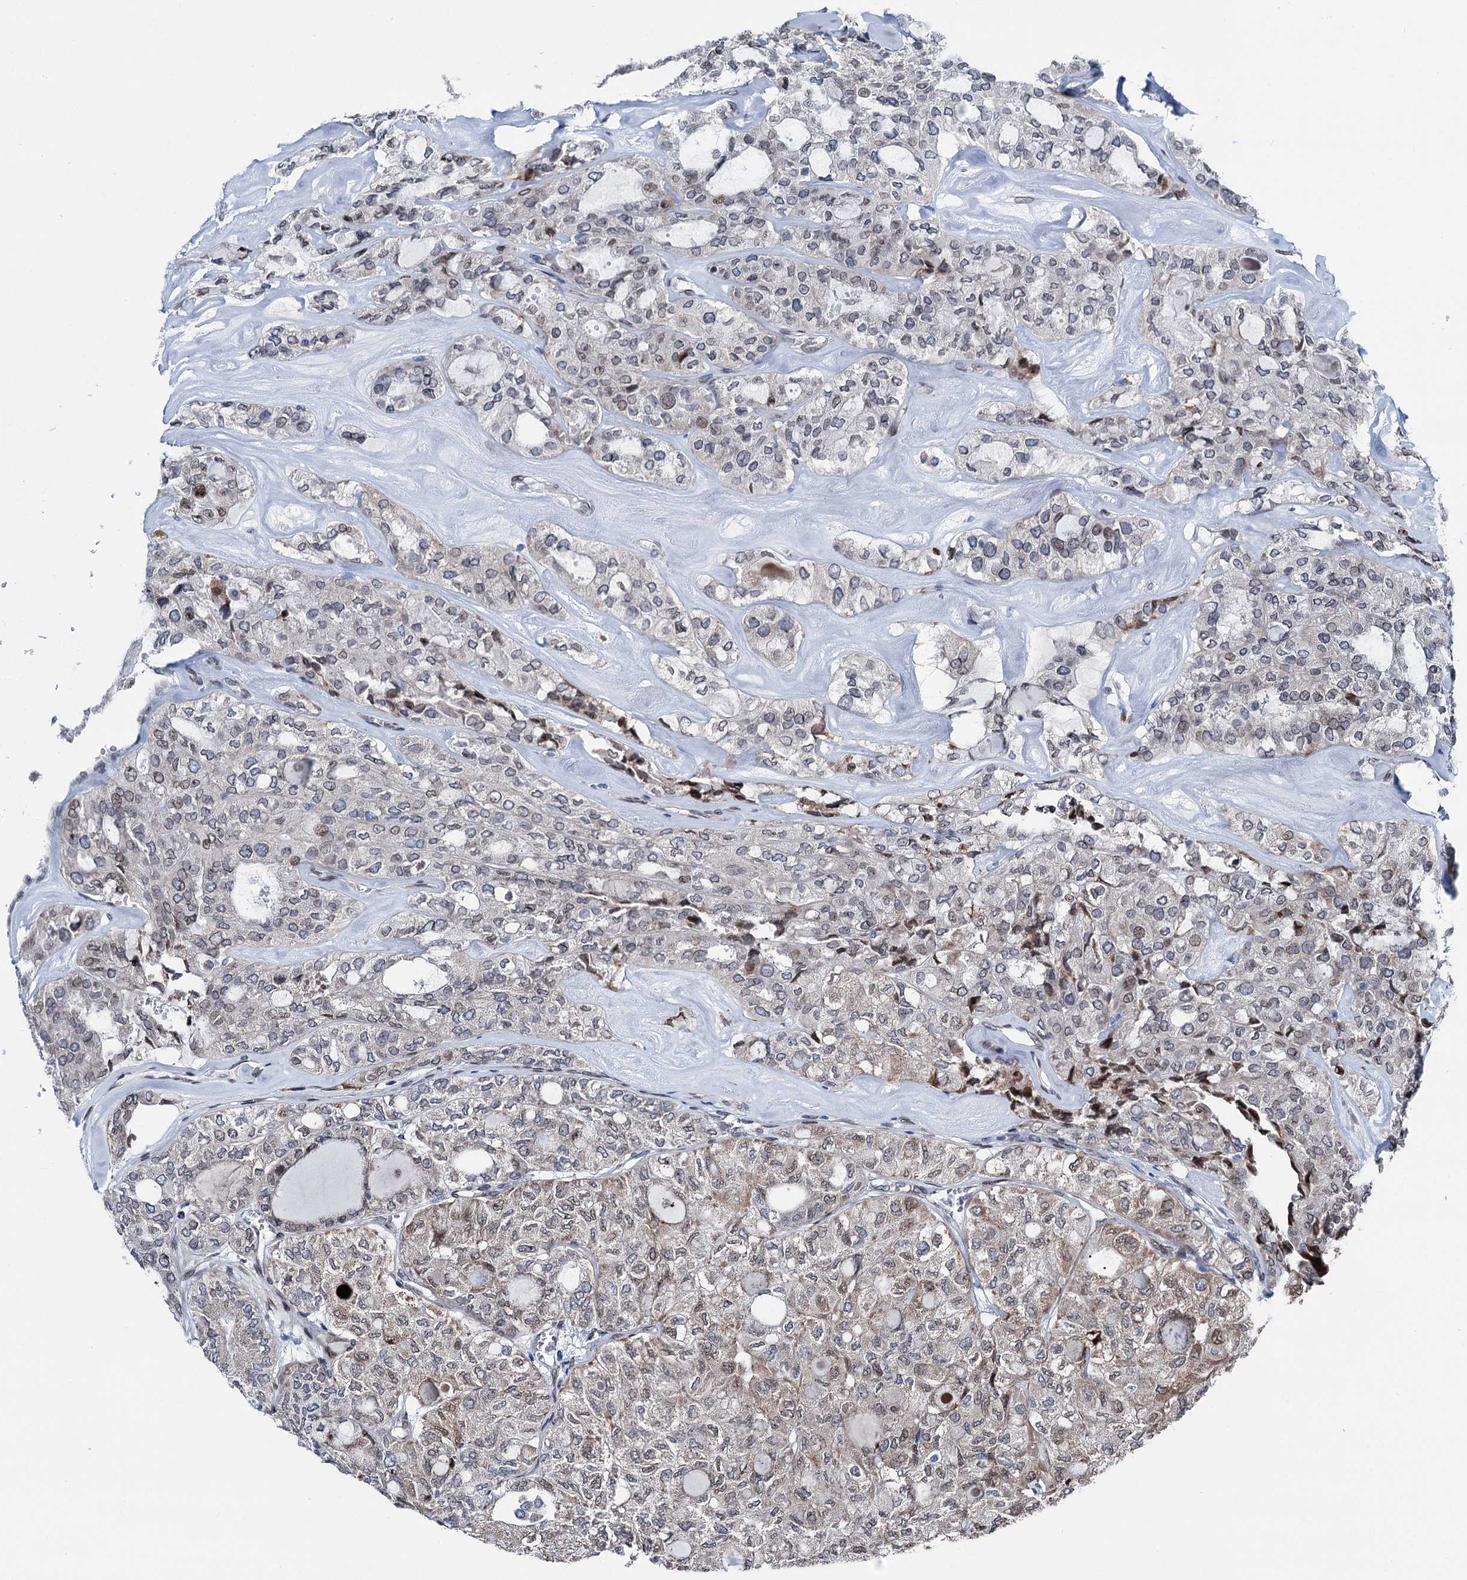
{"staining": {"intensity": "weak", "quantity": "<25%", "location": "cytoplasmic/membranous"}, "tissue": "thyroid cancer", "cell_type": "Tumor cells", "image_type": "cancer", "snomed": [{"axis": "morphology", "description": "Follicular adenoma carcinoma, NOS"}, {"axis": "topography", "description": "Thyroid gland"}], "caption": "Tumor cells are negative for brown protein staining in thyroid cancer.", "gene": "MRPL14", "patient": {"sex": "male", "age": 75}}